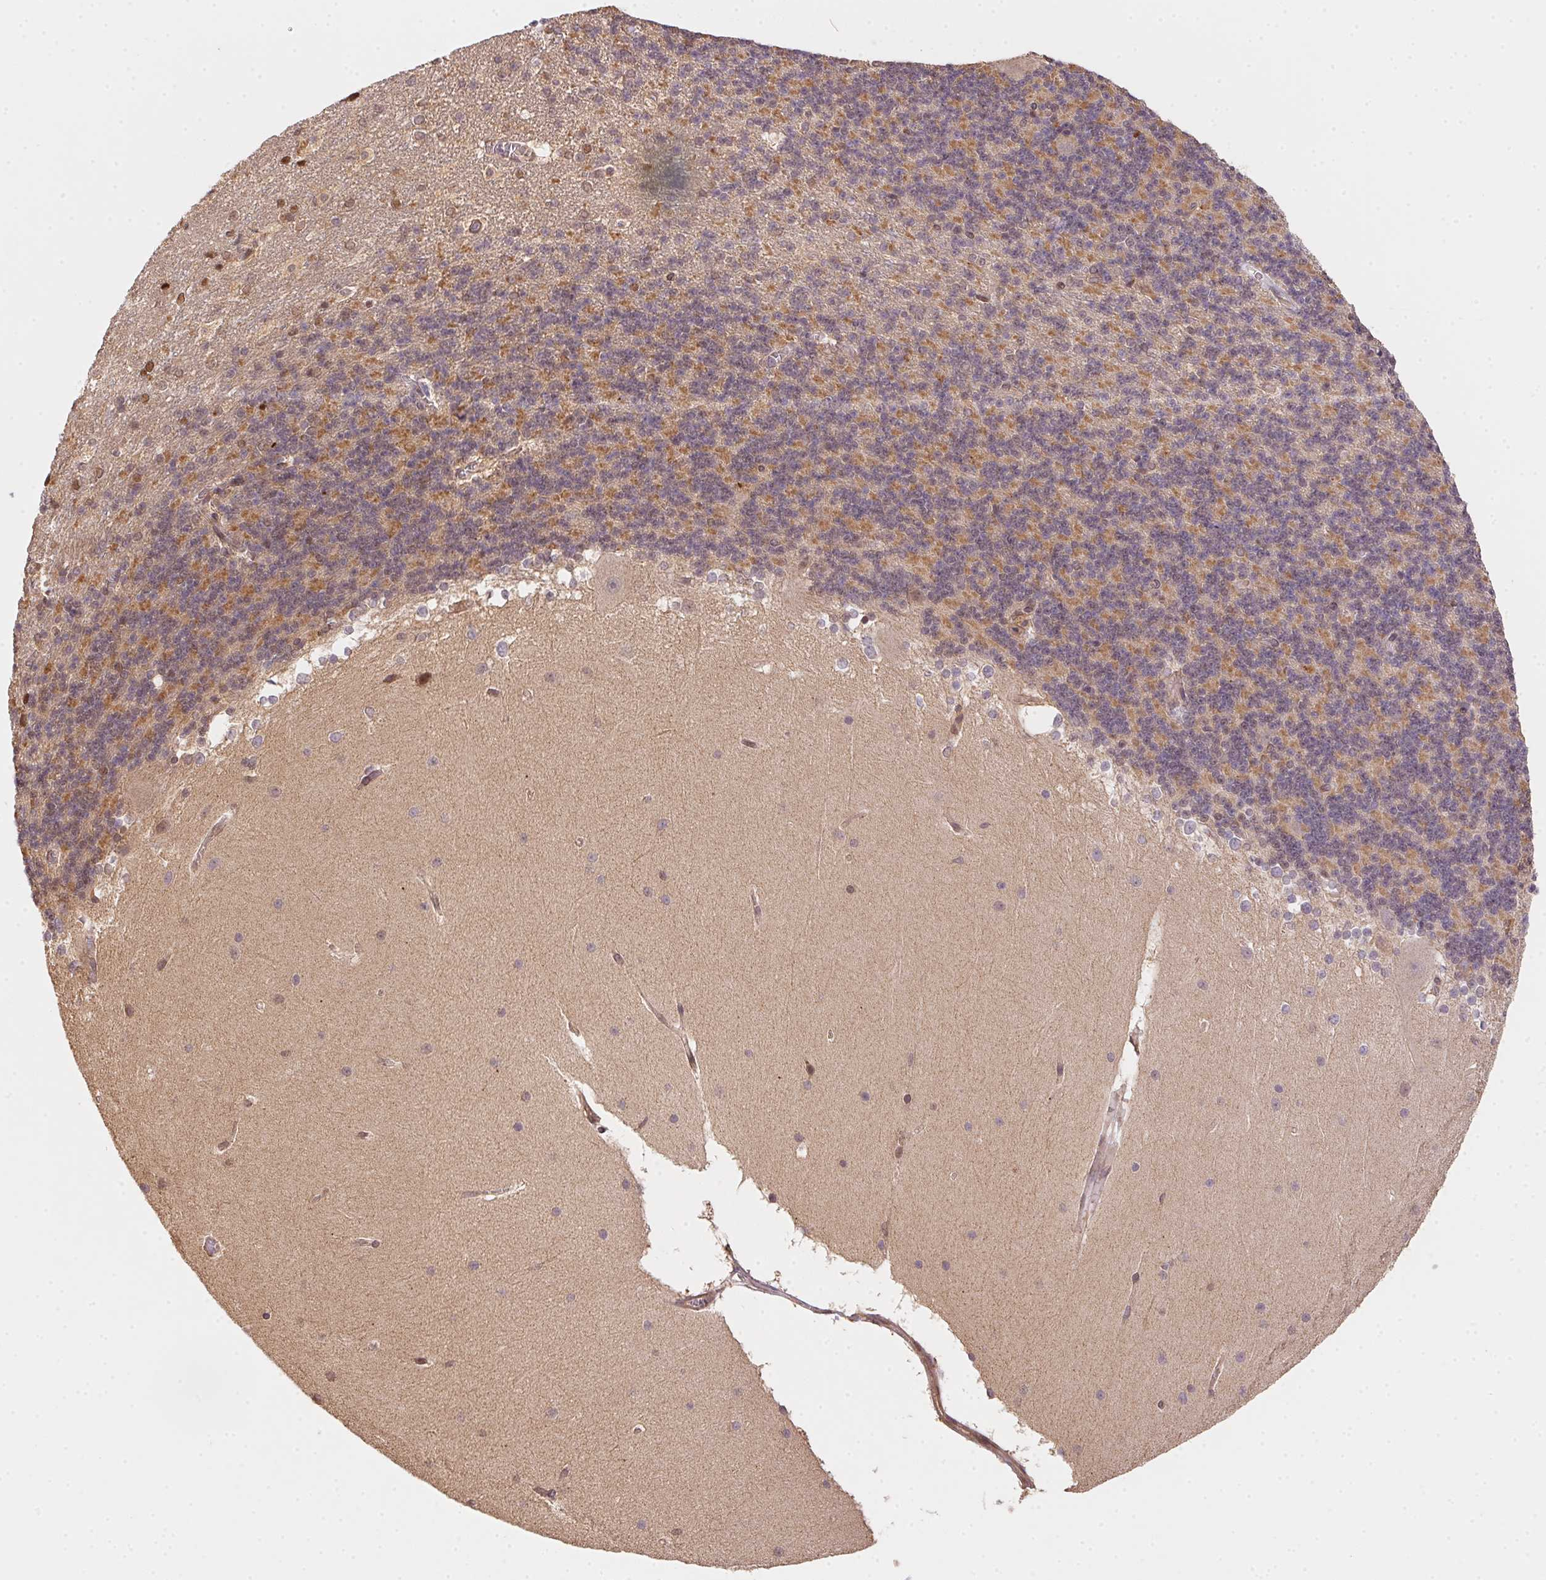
{"staining": {"intensity": "moderate", "quantity": "<25%", "location": "cytoplasmic/membranous"}, "tissue": "cerebellum", "cell_type": "Cells in granular layer", "image_type": "normal", "snomed": [{"axis": "morphology", "description": "Normal tissue, NOS"}, {"axis": "topography", "description": "Cerebellum"}], "caption": "Protein staining reveals moderate cytoplasmic/membranous staining in about <25% of cells in granular layer in normal cerebellum. (Stains: DAB in brown, nuclei in blue, Microscopy: brightfield microscopy at high magnification).", "gene": "MEX3D", "patient": {"sex": "female", "age": 19}}